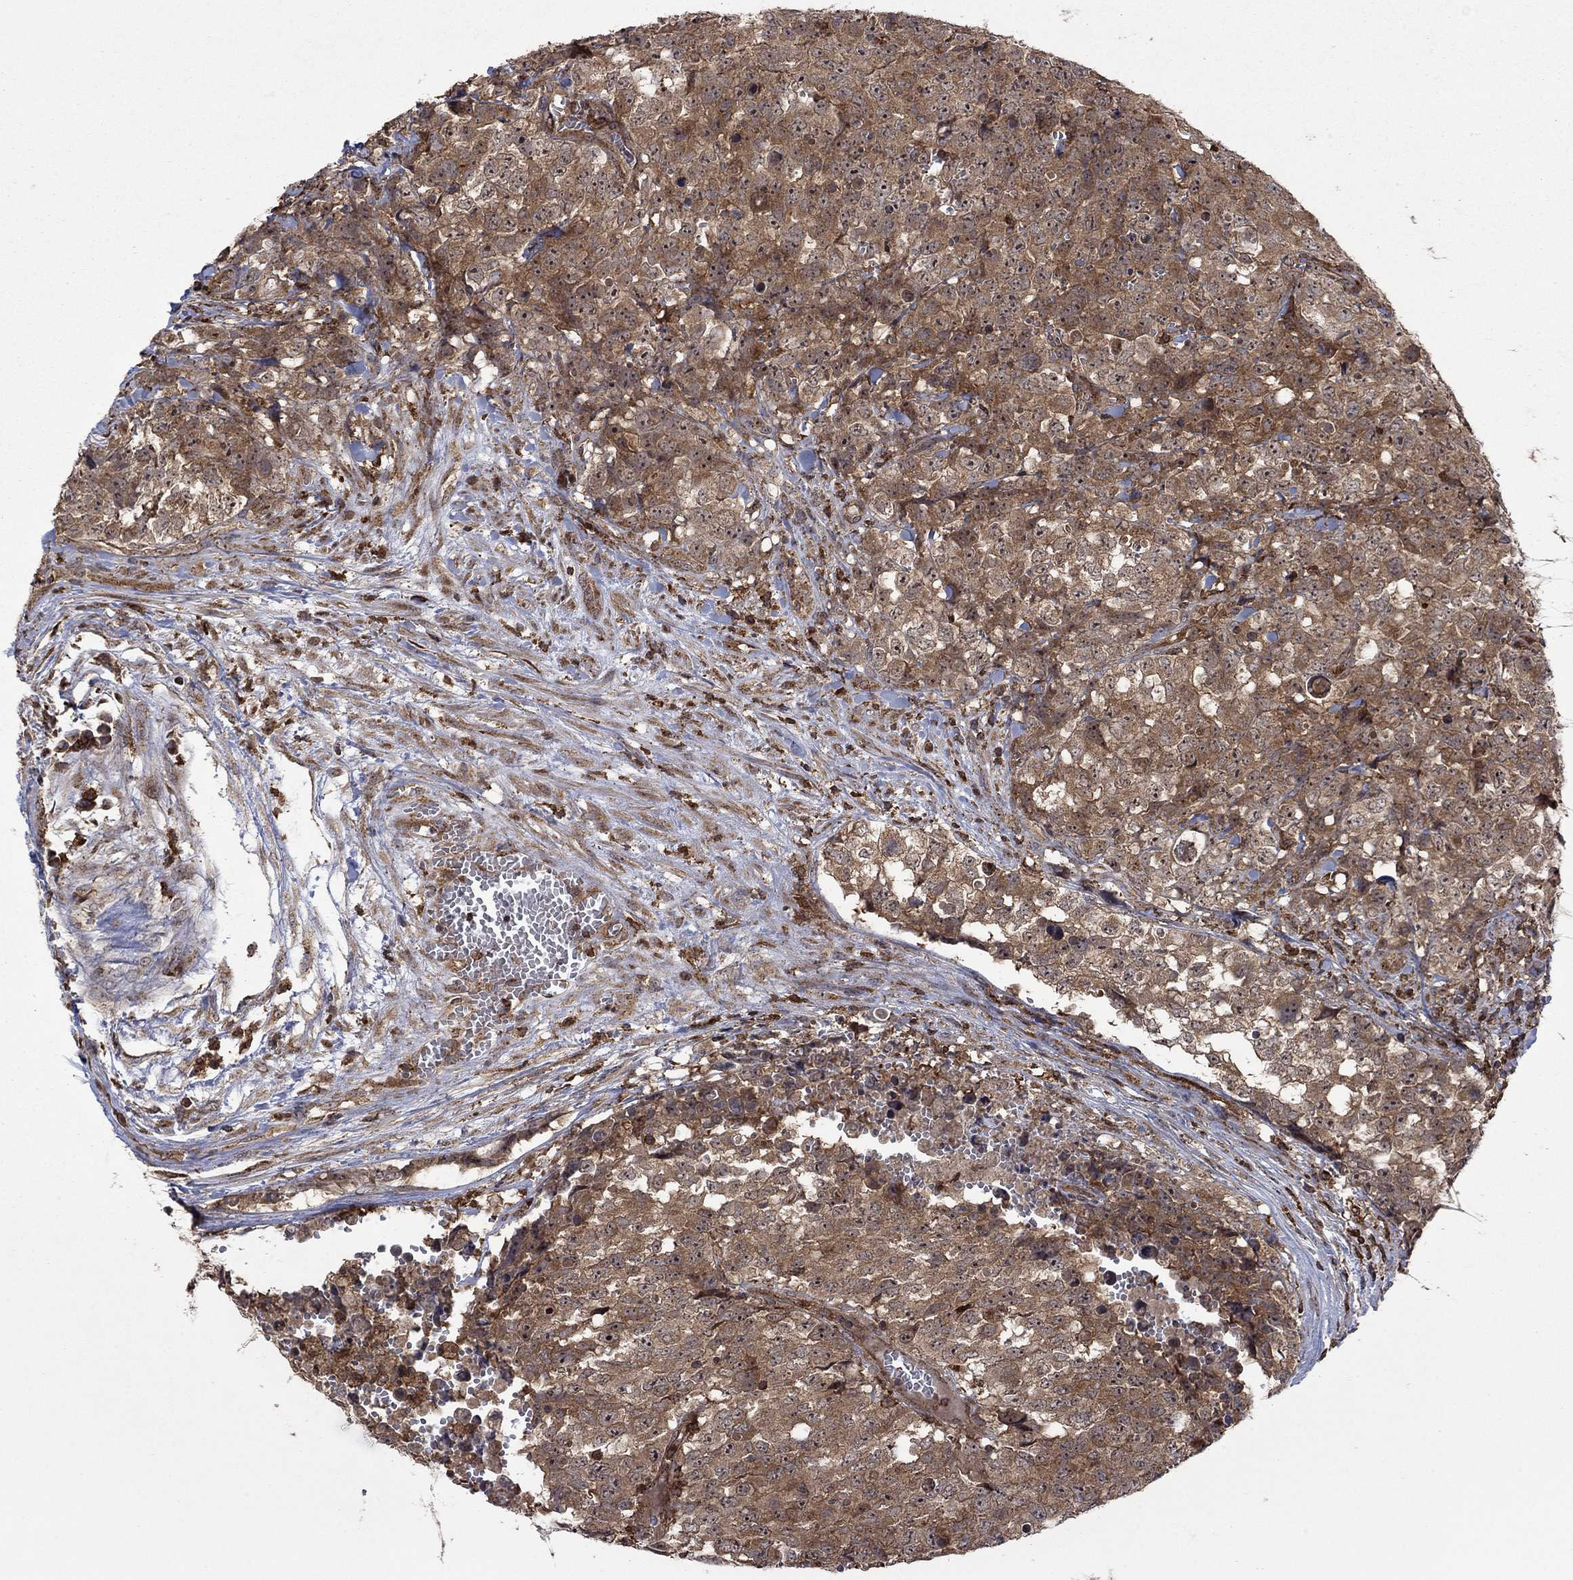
{"staining": {"intensity": "moderate", "quantity": ">75%", "location": "cytoplasmic/membranous"}, "tissue": "testis cancer", "cell_type": "Tumor cells", "image_type": "cancer", "snomed": [{"axis": "morphology", "description": "Carcinoma, Embryonal, NOS"}, {"axis": "topography", "description": "Testis"}], "caption": "Testis cancer tissue displays moderate cytoplasmic/membranous expression in approximately >75% of tumor cells, visualized by immunohistochemistry. Nuclei are stained in blue.", "gene": "IFI35", "patient": {"sex": "male", "age": 23}}